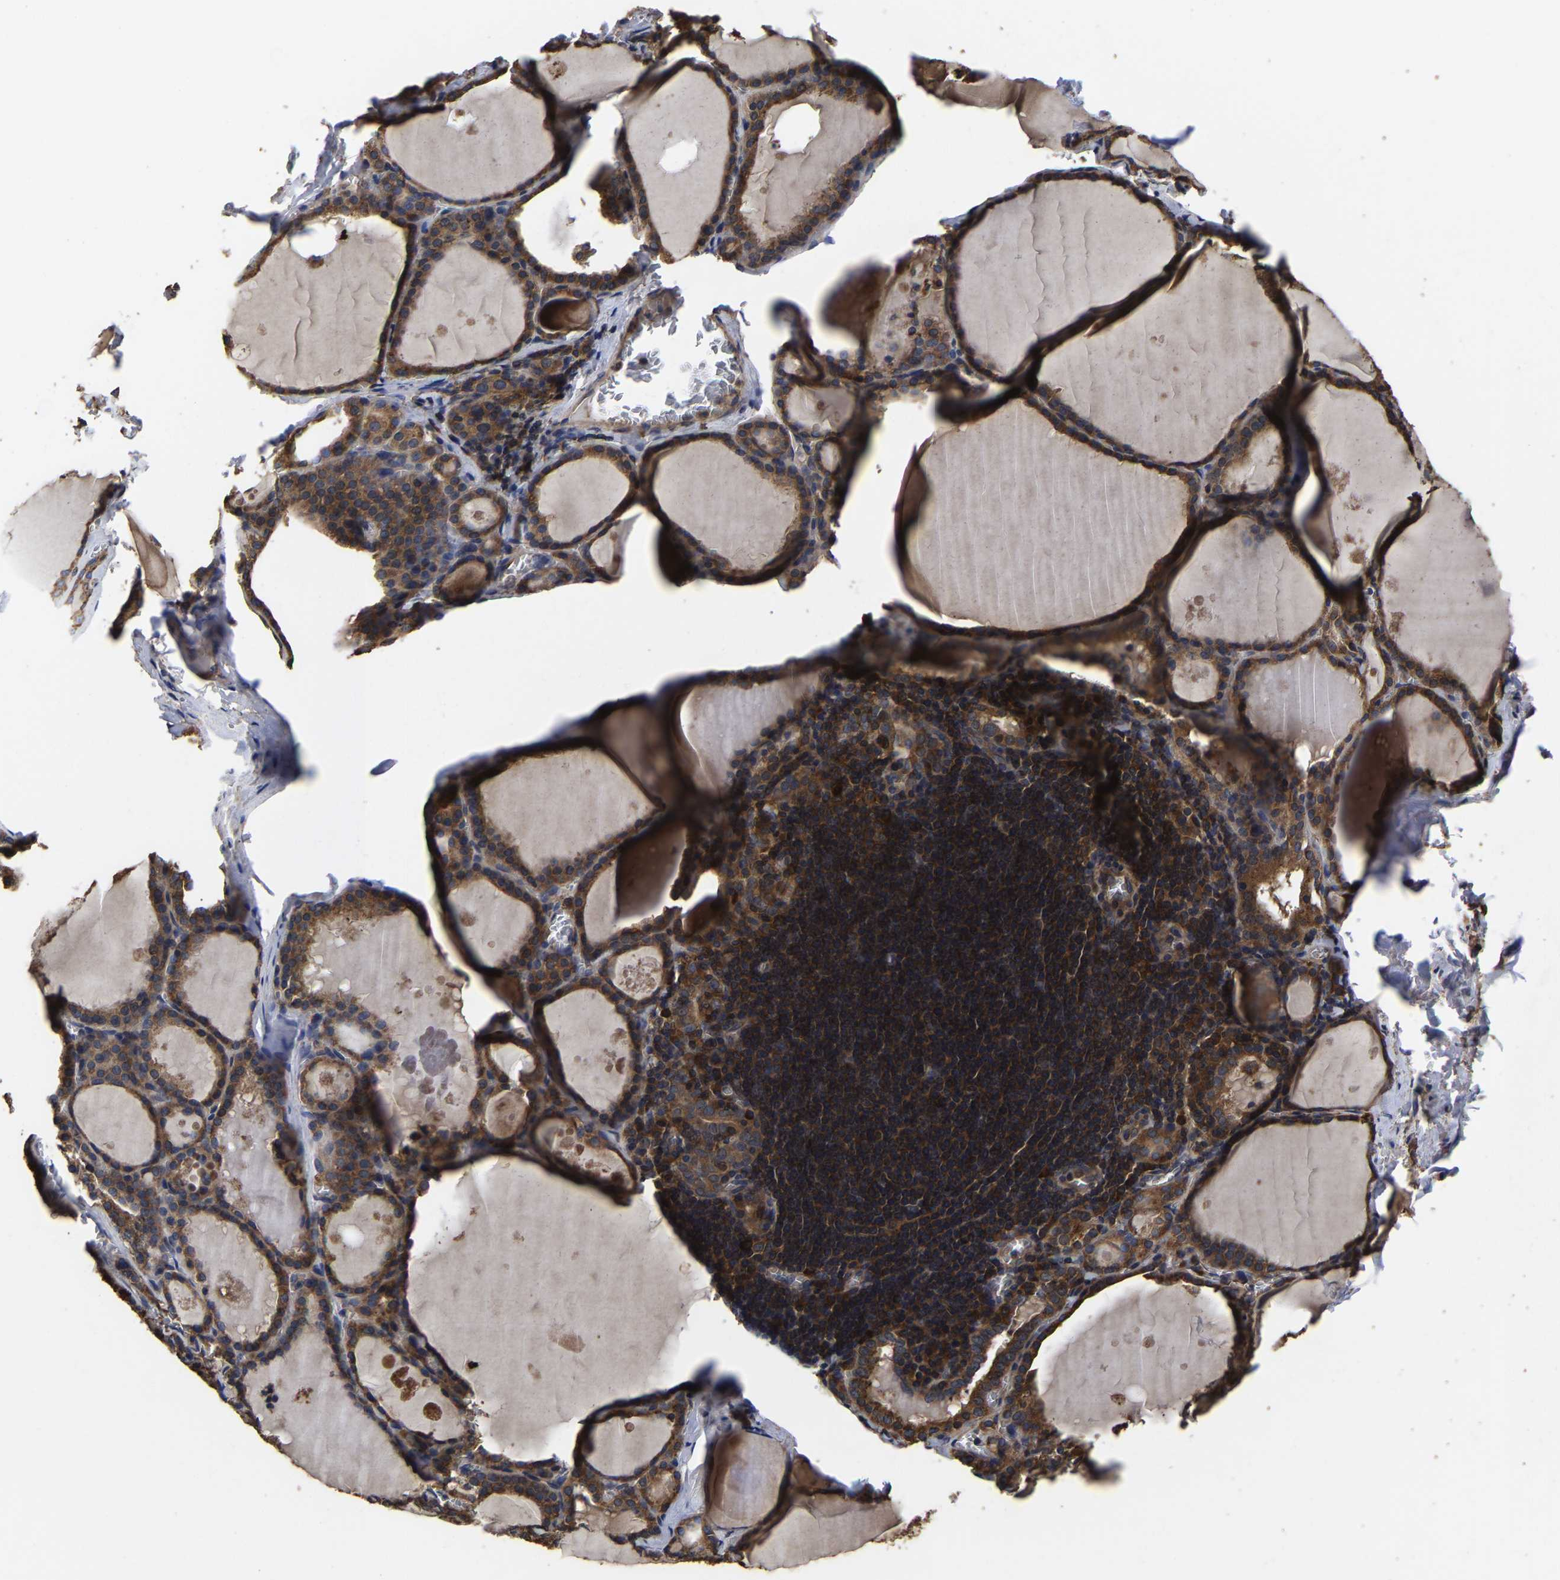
{"staining": {"intensity": "moderate", "quantity": ">75%", "location": "cytoplasmic/membranous"}, "tissue": "thyroid gland", "cell_type": "Glandular cells", "image_type": "normal", "snomed": [{"axis": "morphology", "description": "Normal tissue, NOS"}, {"axis": "topography", "description": "Thyroid gland"}], "caption": "Immunohistochemistry (IHC) histopathology image of benign human thyroid gland stained for a protein (brown), which reveals medium levels of moderate cytoplasmic/membranous expression in approximately >75% of glandular cells.", "gene": "ITCH", "patient": {"sex": "male", "age": 56}}